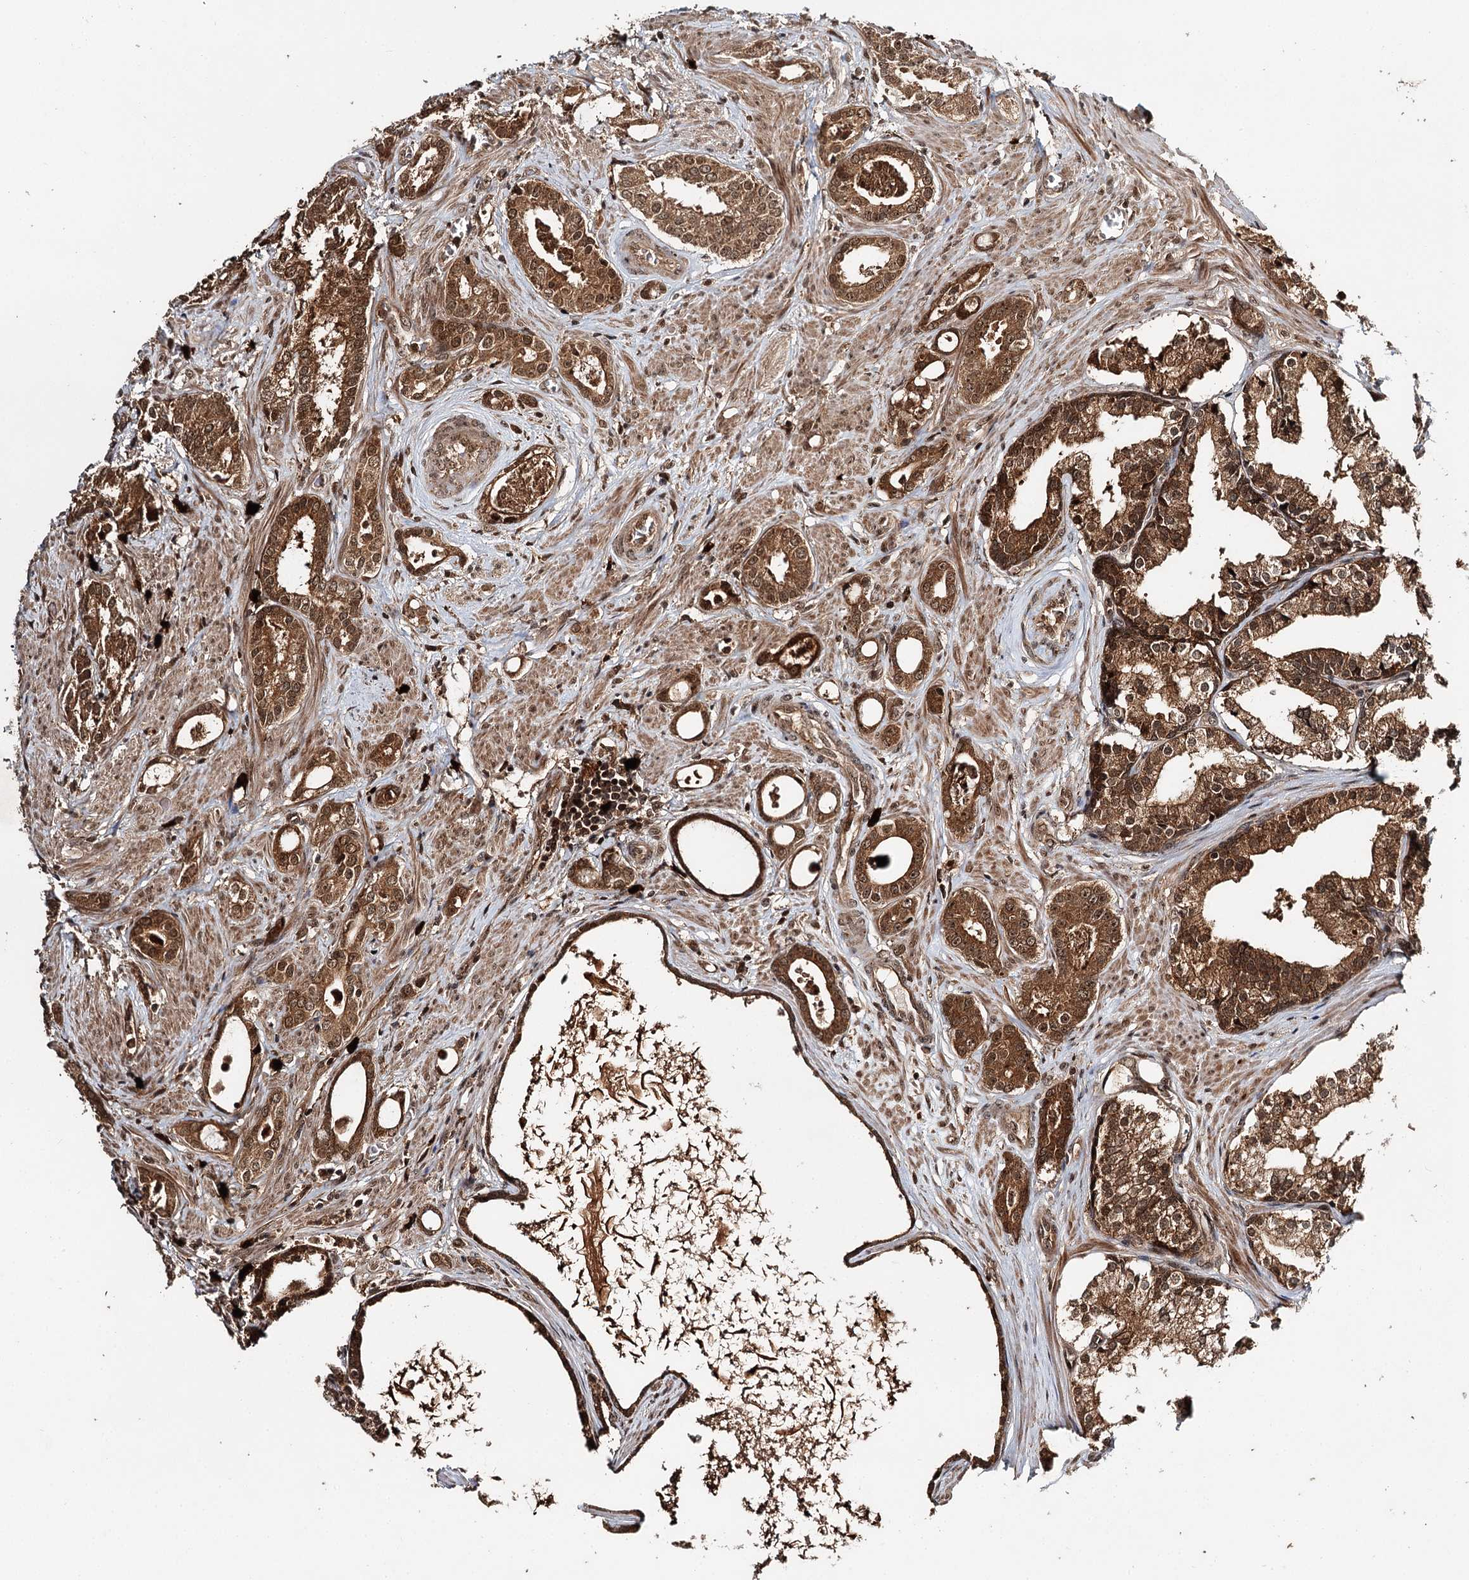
{"staining": {"intensity": "strong", "quantity": ">75%", "location": "cytoplasmic/membranous,nuclear"}, "tissue": "prostate cancer", "cell_type": "Tumor cells", "image_type": "cancer", "snomed": [{"axis": "morphology", "description": "Adenocarcinoma, High grade"}, {"axis": "topography", "description": "Prostate"}], "caption": "Immunohistochemical staining of human prostate cancer (adenocarcinoma (high-grade)) exhibits strong cytoplasmic/membranous and nuclear protein expression in about >75% of tumor cells.", "gene": "N6AMT1", "patient": {"sex": "male", "age": 58}}